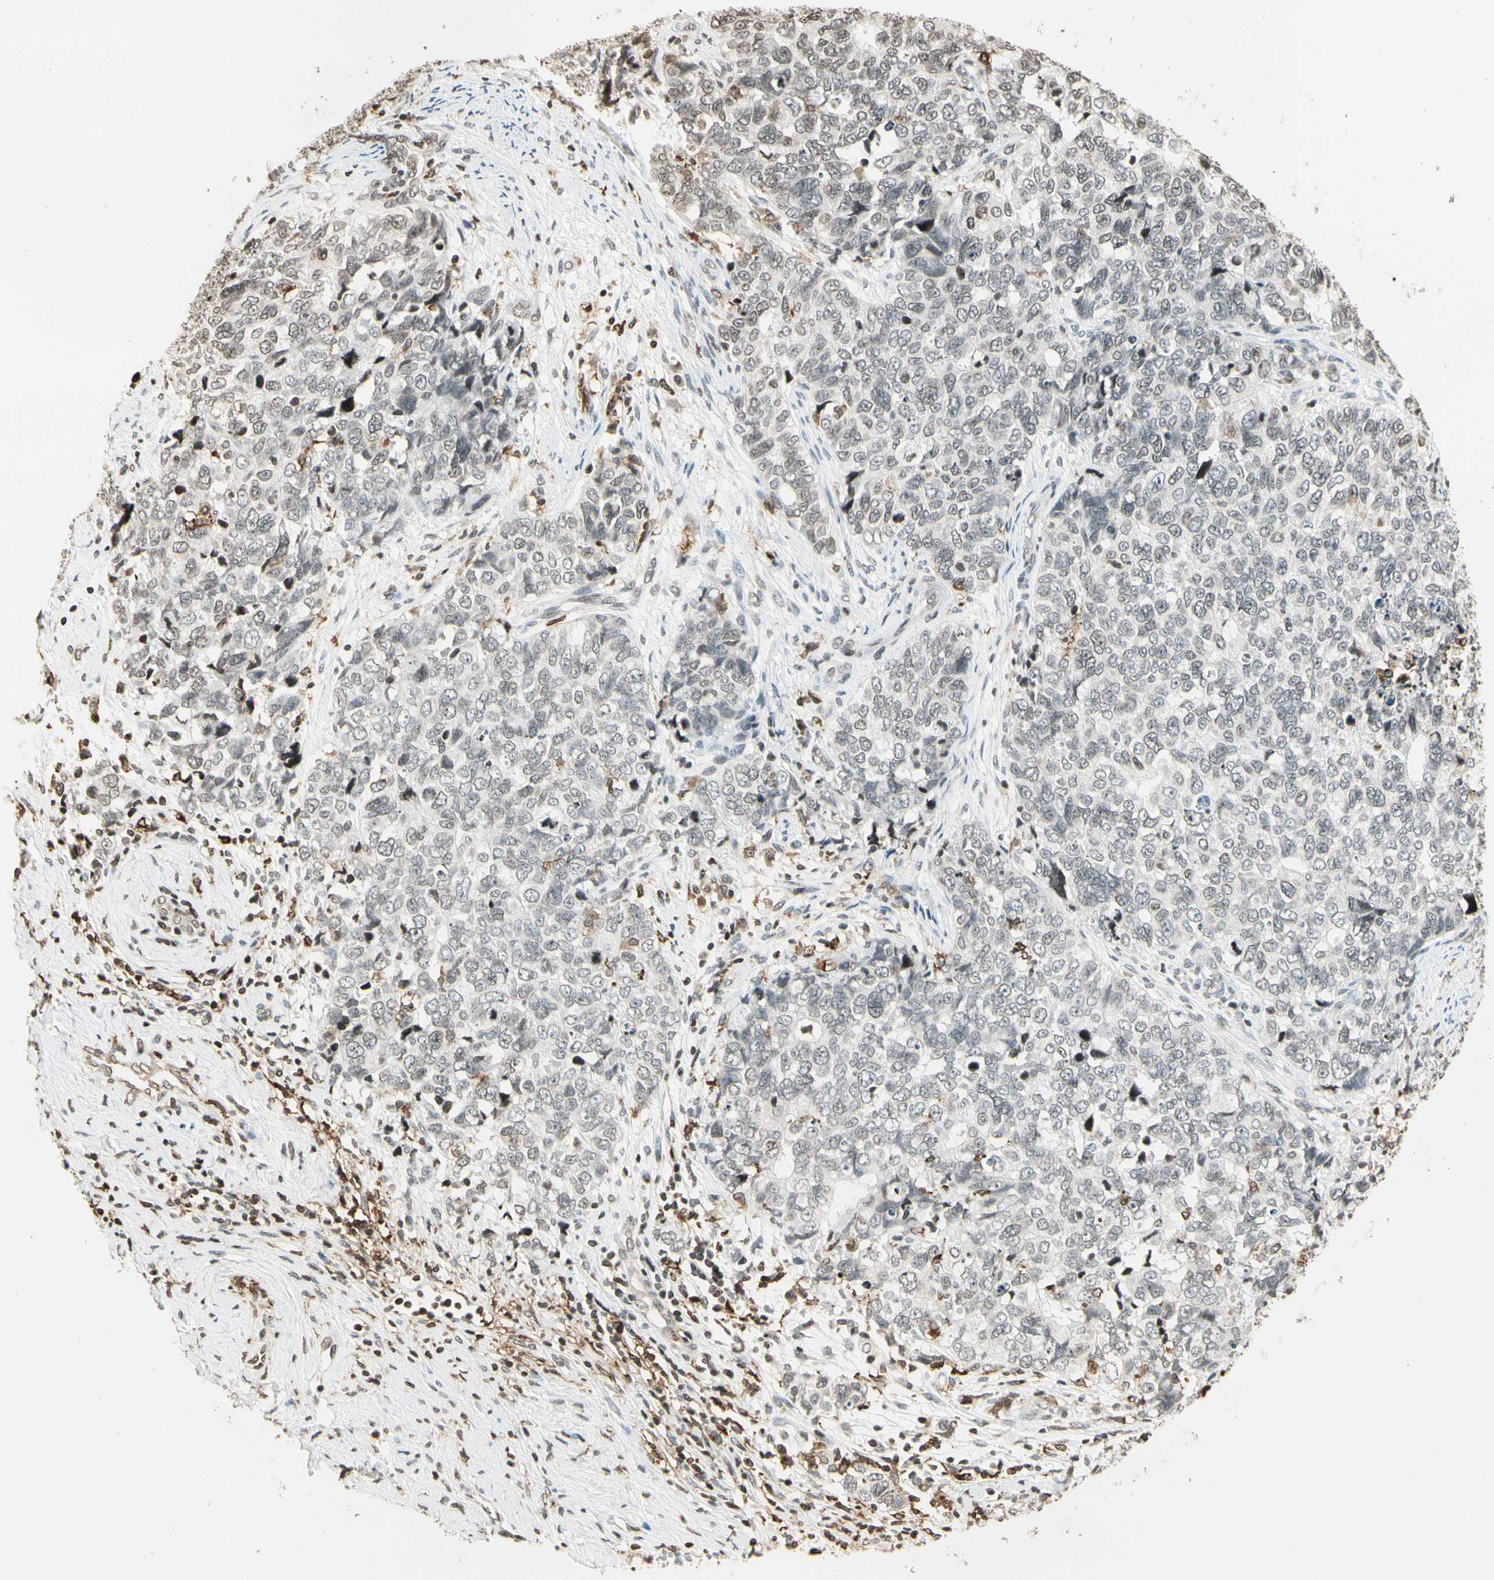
{"staining": {"intensity": "weak", "quantity": "<25%", "location": "nuclear"}, "tissue": "cervical cancer", "cell_type": "Tumor cells", "image_type": "cancer", "snomed": [{"axis": "morphology", "description": "Squamous cell carcinoma, NOS"}, {"axis": "topography", "description": "Cervix"}], "caption": "The image shows no staining of tumor cells in cervical cancer.", "gene": "FER", "patient": {"sex": "female", "age": 63}}